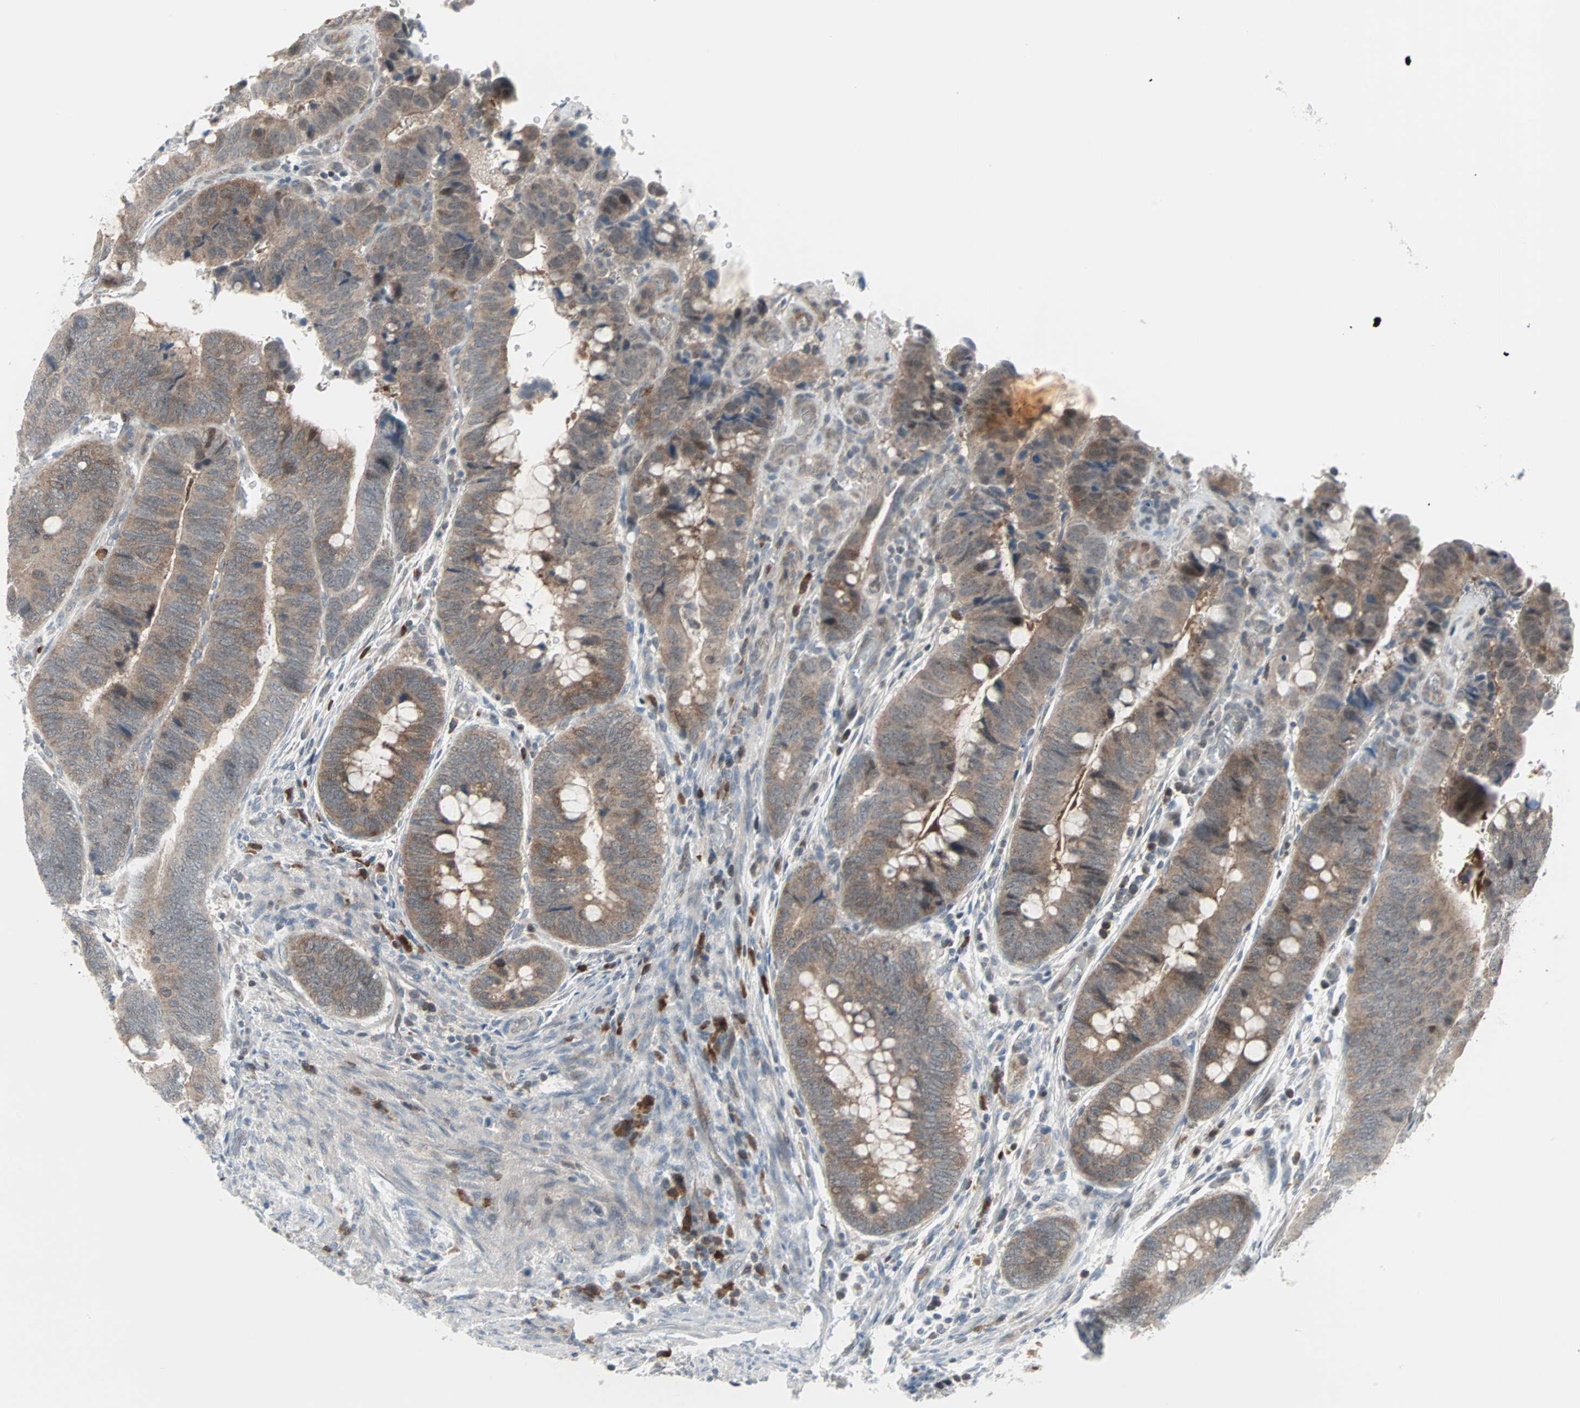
{"staining": {"intensity": "moderate", "quantity": "<25%", "location": "cytoplasmic/membranous"}, "tissue": "colorectal cancer", "cell_type": "Tumor cells", "image_type": "cancer", "snomed": [{"axis": "morphology", "description": "Normal tissue, NOS"}, {"axis": "morphology", "description": "Adenocarcinoma, NOS"}, {"axis": "topography", "description": "Rectum"}, {"axis": "topography", "description": "Peripheral nerve tissue"}], "caption": "Tumor cells demonstrate low levels of moderate cytoplasmic/membranous expression in about <25% of cells in colorectal cancer (adenocarcinoma).", "gene": "CASP3", "patient": {"sex": "male", "age": 92}}